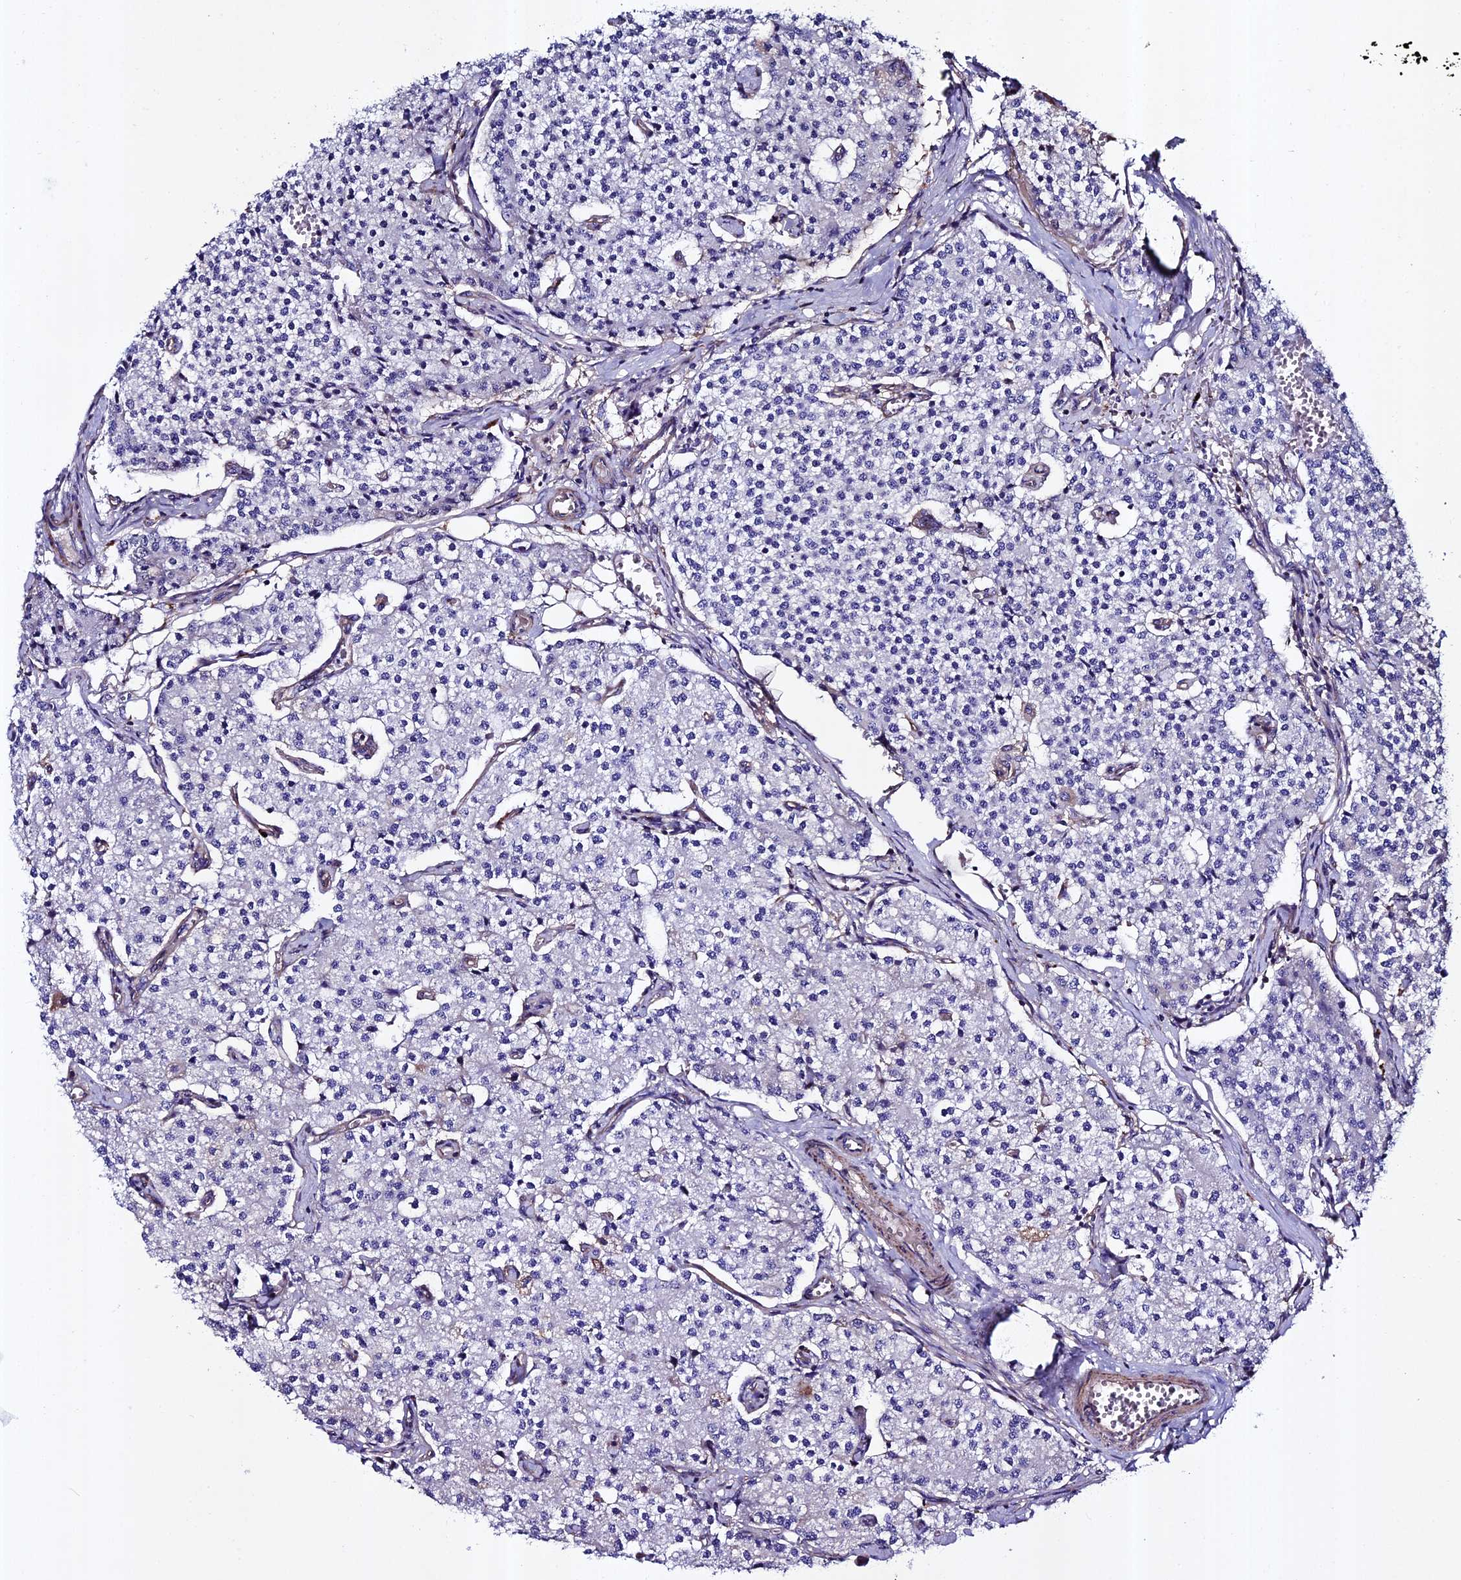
{"staining": {"intensity": "negative", "quantity": "none", "location": "none"}, "tissue": "carcinoid", "cell_type": "Tumor cells", "image_type": "cancer", "snomed": [{"axis": "morphology", "description": "Carcinoid, malignant, NOS"}, {"axis": "topography", "description": "Colon"}], "caption": "There is no significant staining in tumor cells of carcinoid (malignant). Brightfield microscopy of immunohistochemistry (IHC) stained with DAB (3,3'-diaminobenzidine) (brown) and hematoxylin (blue), captured at high magnification.", "gene": "EVA1B", "patient": {"sex": "female", "age": 52}}